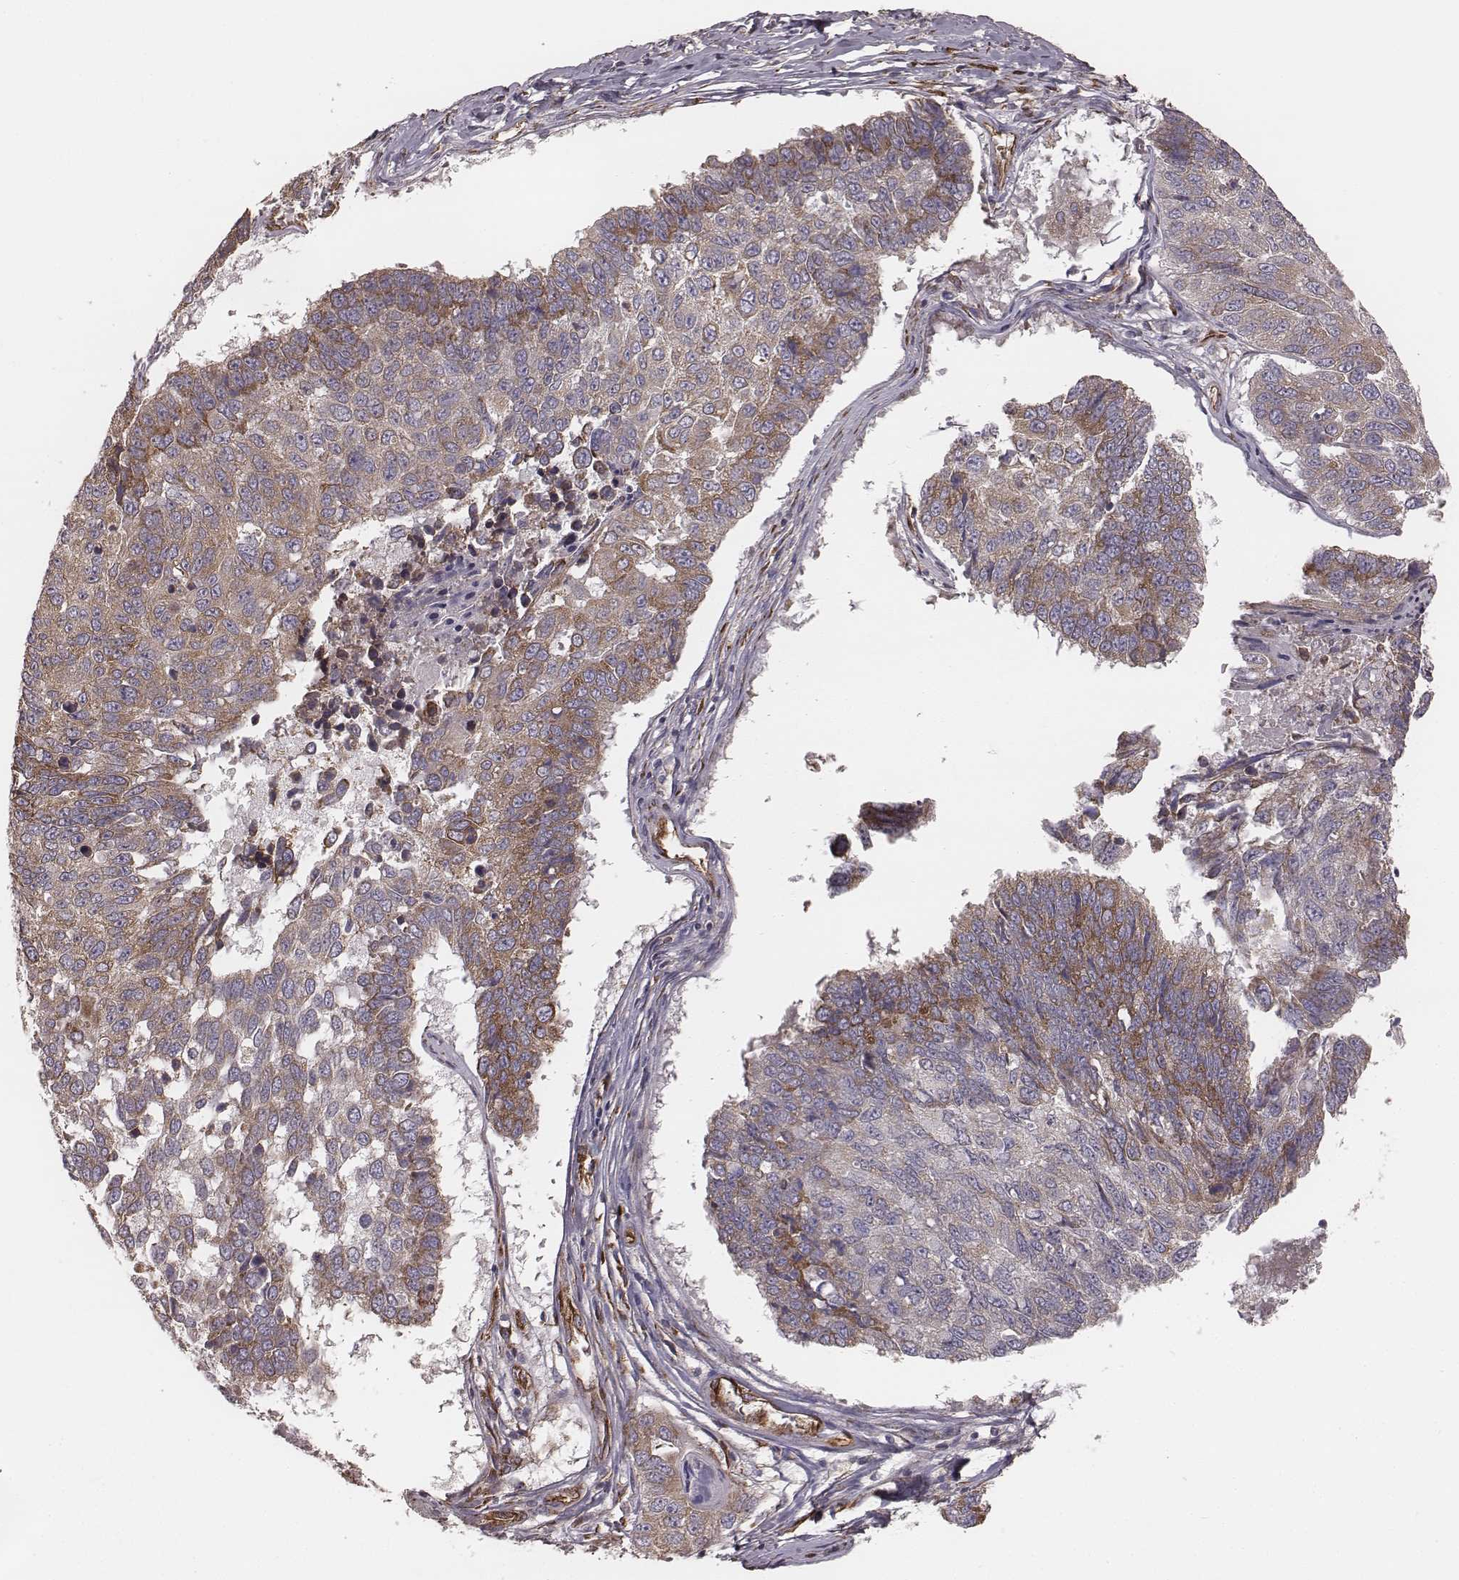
{"staining": {"intensity": "weak", "quantity": ">75%", "location": "cytoplasmic/membranous"}, "tissue": "lung cancer", "cell_type": "Tumor cells", "image_type": "cancer", "snomed": [{"axis": "morphology", "description": "Squamous cell carcinoma, NOS"}, {"axis": "topography", "description": "Lung"}], "caption": "A brown stain shows weak cytoplasmic/membranous staining of a protein in lung cancer (squamous cell carcinoma) tumor cells. (Stains: DAB (3,3'-diaminobenzidine) in brown, nuclei in blue, Microscopy: brightfield microscopy at high magnification).", "gene": "PALMD", "patient": {"sex": "male", "age": 73}}